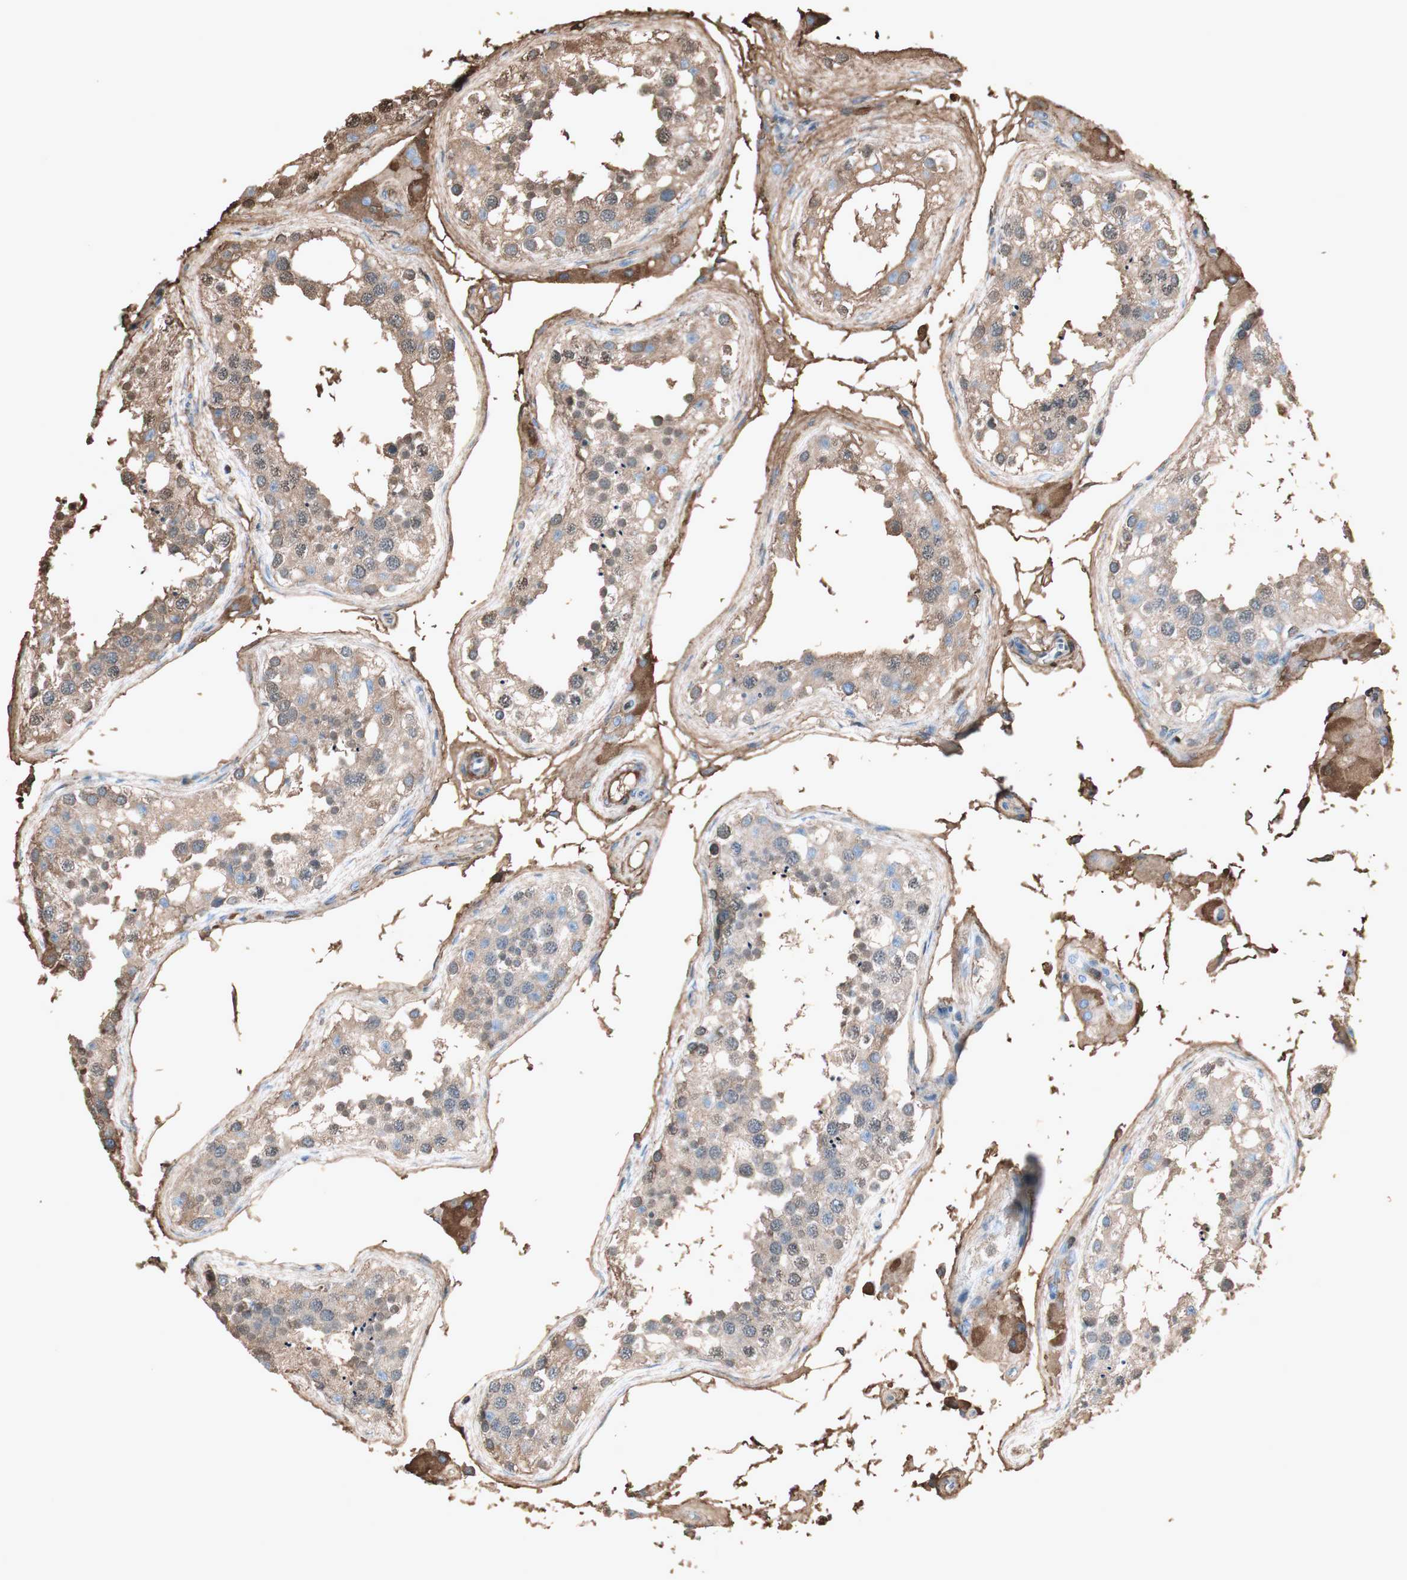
{"staining": {"intensity": "weak", "quantity": "25%-75%", "location": "cytoplasmic/membranous"}, "tissue": "testis", "cell_type": "Cells in seminiferous ducts", "image_type": "normal", "snomed": [{"axis": "morphology", "description": "Normal tissue, NOS"}, {"axis": "topography", "description": "Testis"}], "caption": "Protein staining of normal testis exhibits weak cytoplasmic/membranous staining in about 25%-75% of cells in seminiferous ducts.", "gene": "MMP14", "patient": {"sex": "male", "age": 68}}